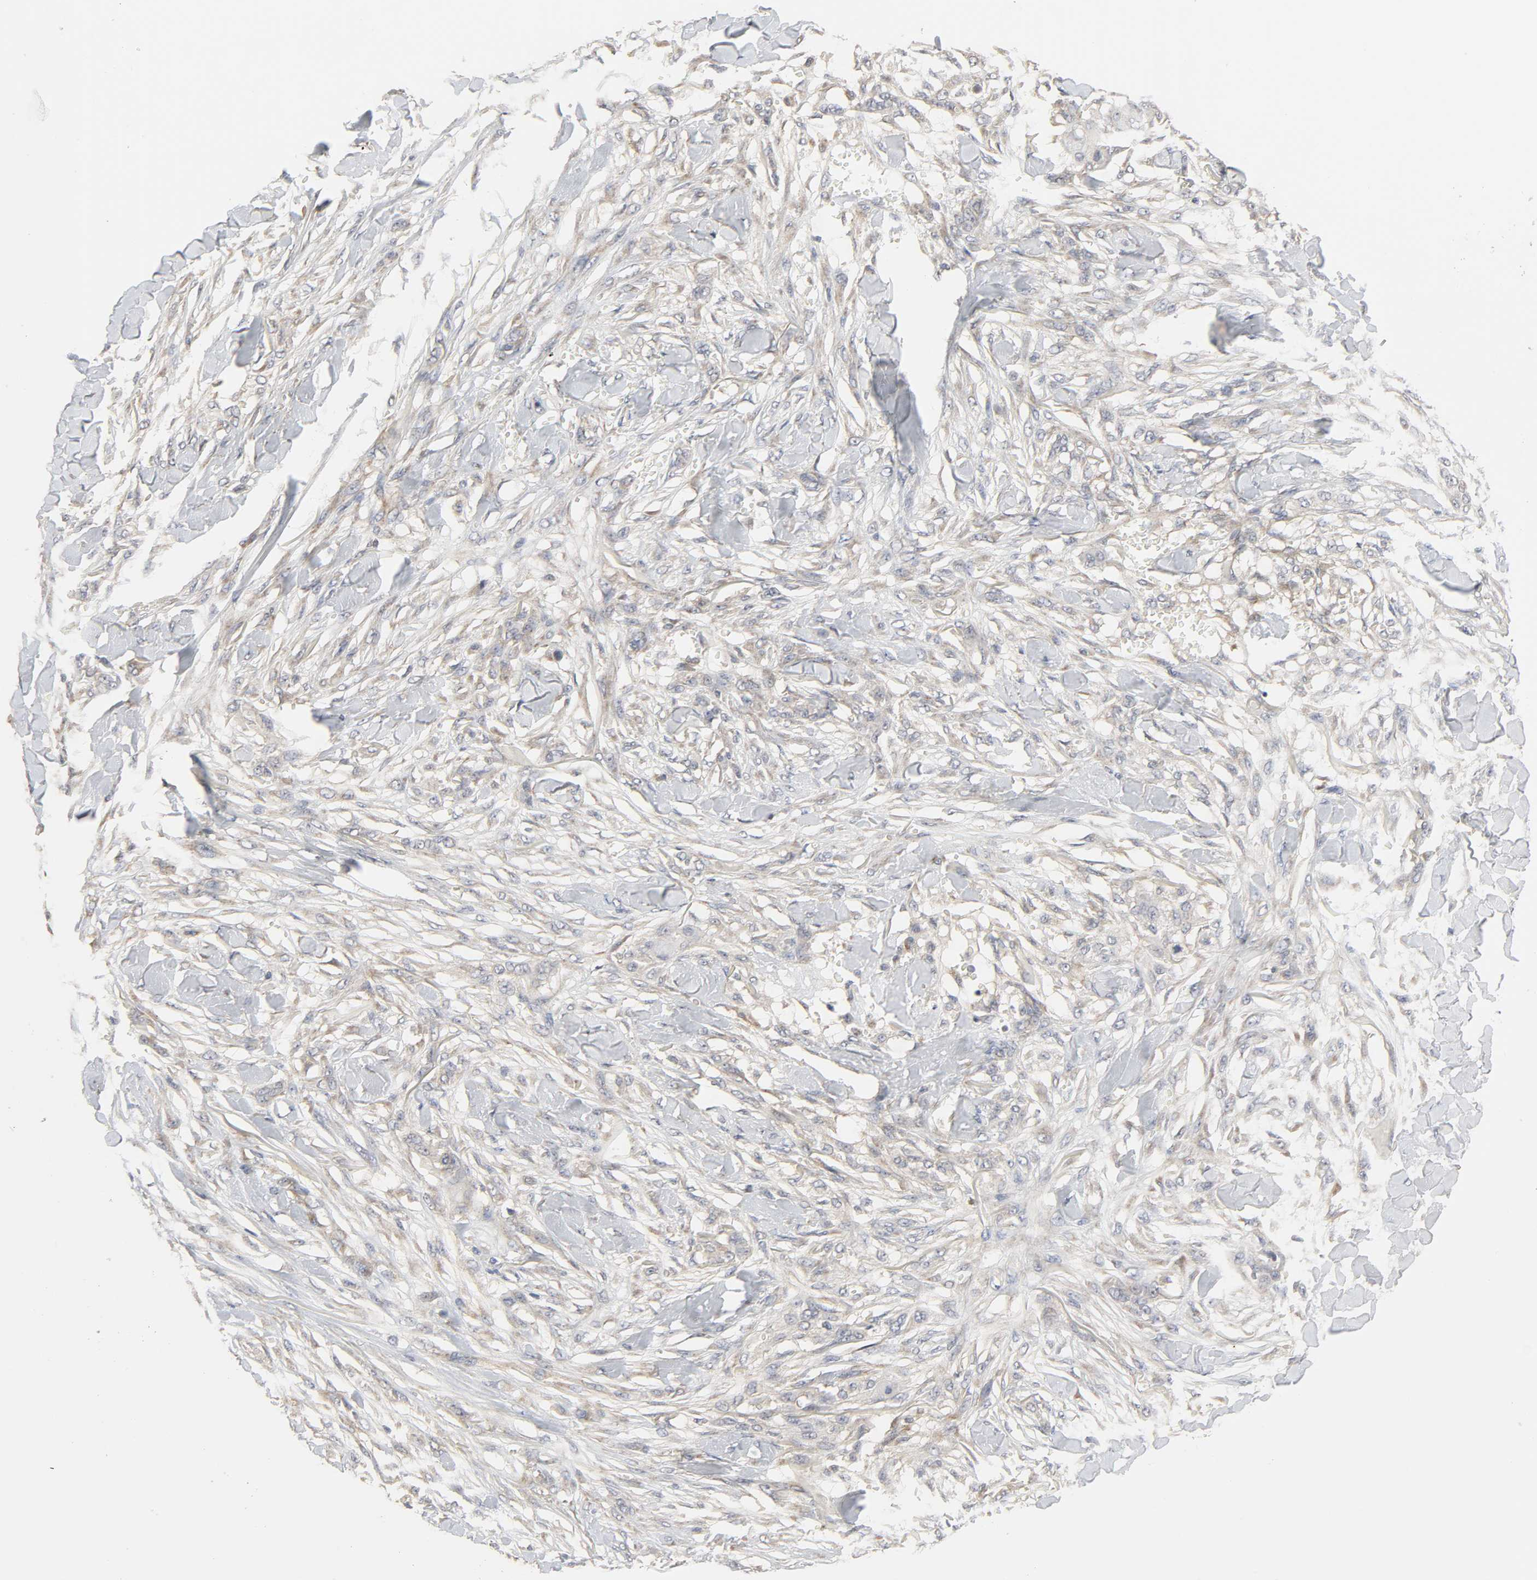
{"staining": {"intensity": "weak", "quantity": "25%-75%", "location": "cytoplasmic/membranous"}, "tissue": "skin cancer", "cell_type": "Tumor cells", "image_type": "cancer", "snomed": [{"axis": "morphology", "description": "Normal tissue, NOS"}, {"axis": "morphology", "description": "Squamous cell carcinoma, NOS"}, {"axis": "topography", "description": "Skin"}], "caption": "Immunohistochemistry image of neoplastic tissue: human skin cancer stained using IHC displays low levels of weak protein expression localized specifically in the cytoplasmic/membranous of tumor cells, appearing as a cytoplasmic/membranous brown color.", "gene": "CLEC4E", "patient": {"sex": "female", "age": 59}}